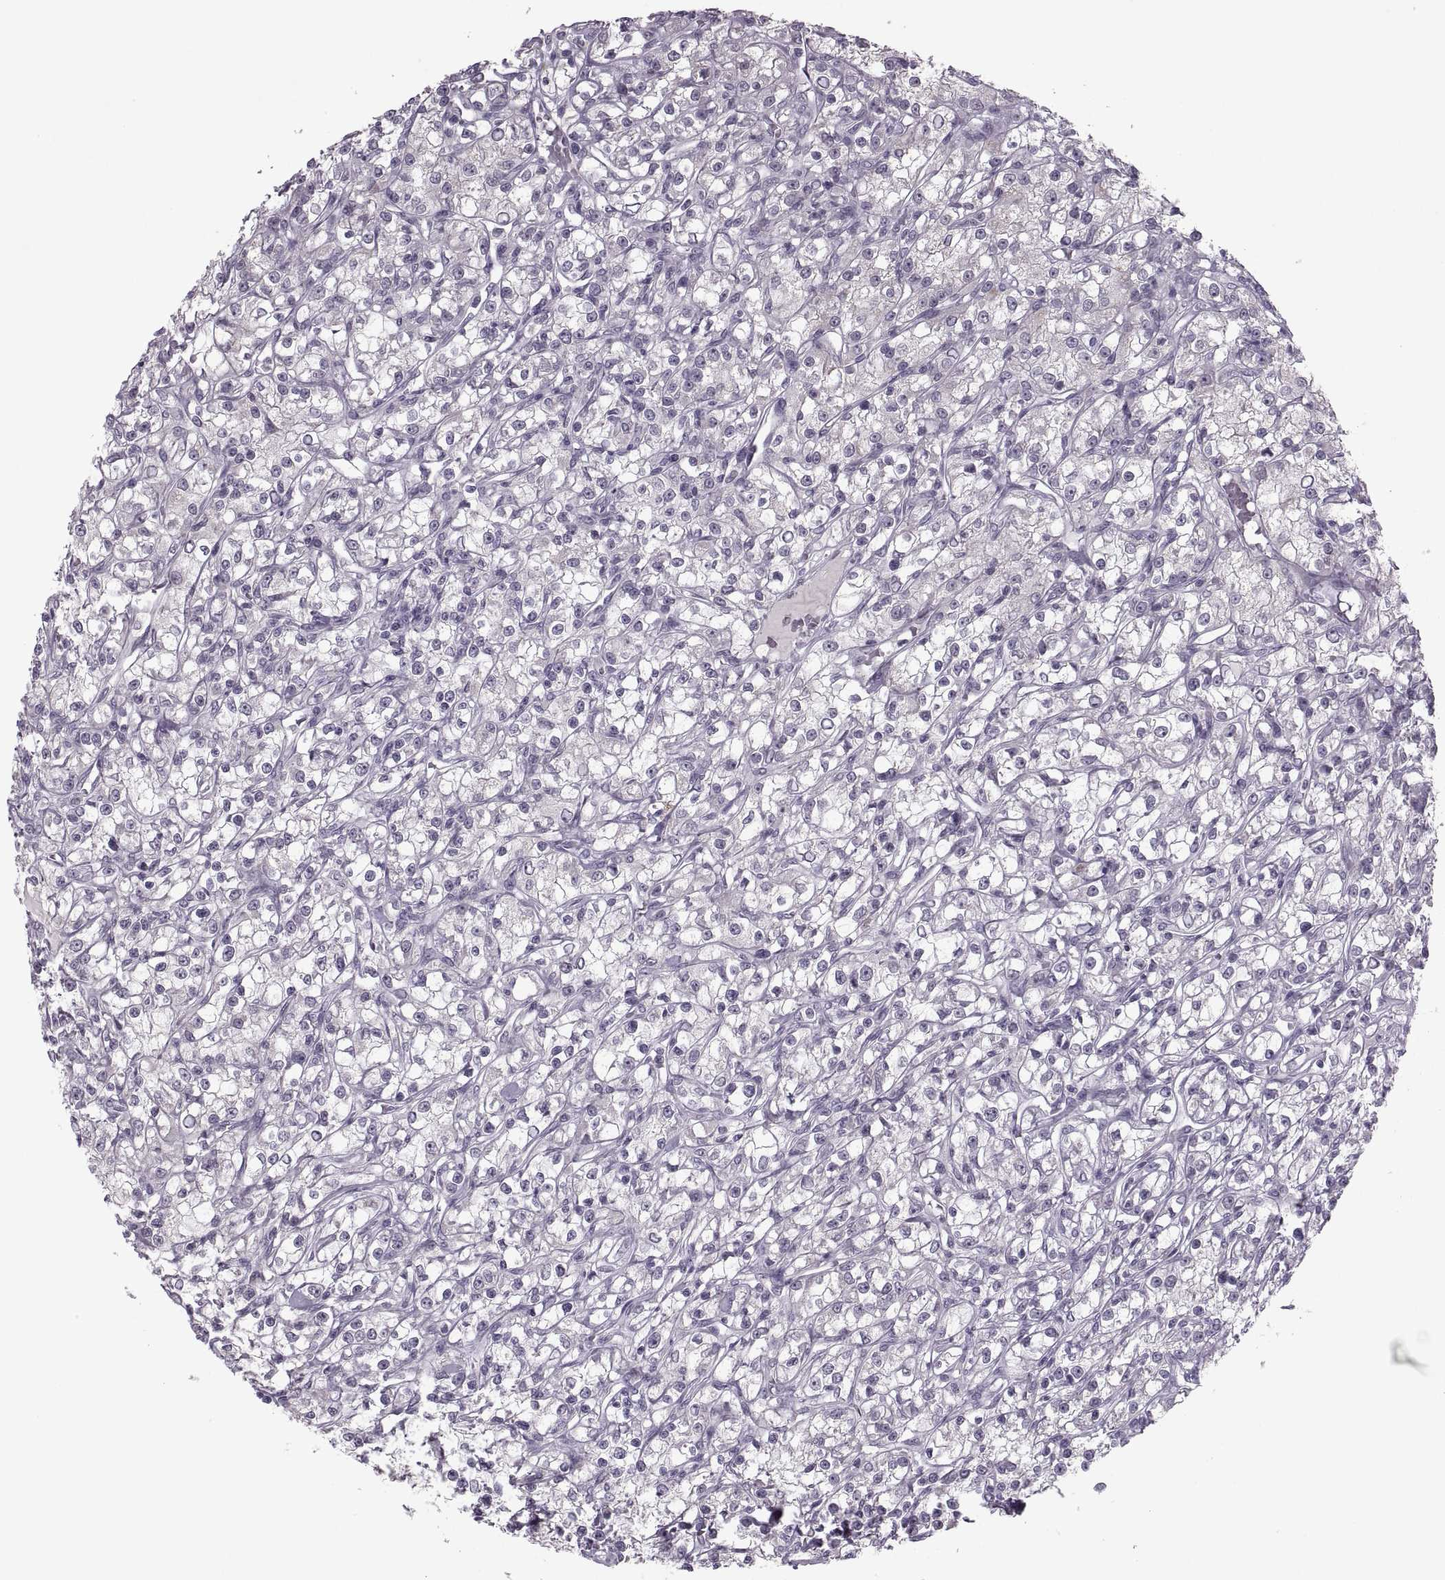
{"staining": {"intensity": "negative", "quantity": "none", "location": "none"}, "tissue": "renal cancer", "cell_type": "Tumor cells", "image_type": "cancer", "snomed": [{"axis": "morphology", "description": "Adenocarcinoma, NOS"}, {"axis": "topography", "description": "Kidney"}], "caption": "Protein analysis of adenocarcinoma (renal) reveals no significant positivity in tumor cells.", "gene": "MGAT4D", "patient": {"sex": "female", "age": 59}}